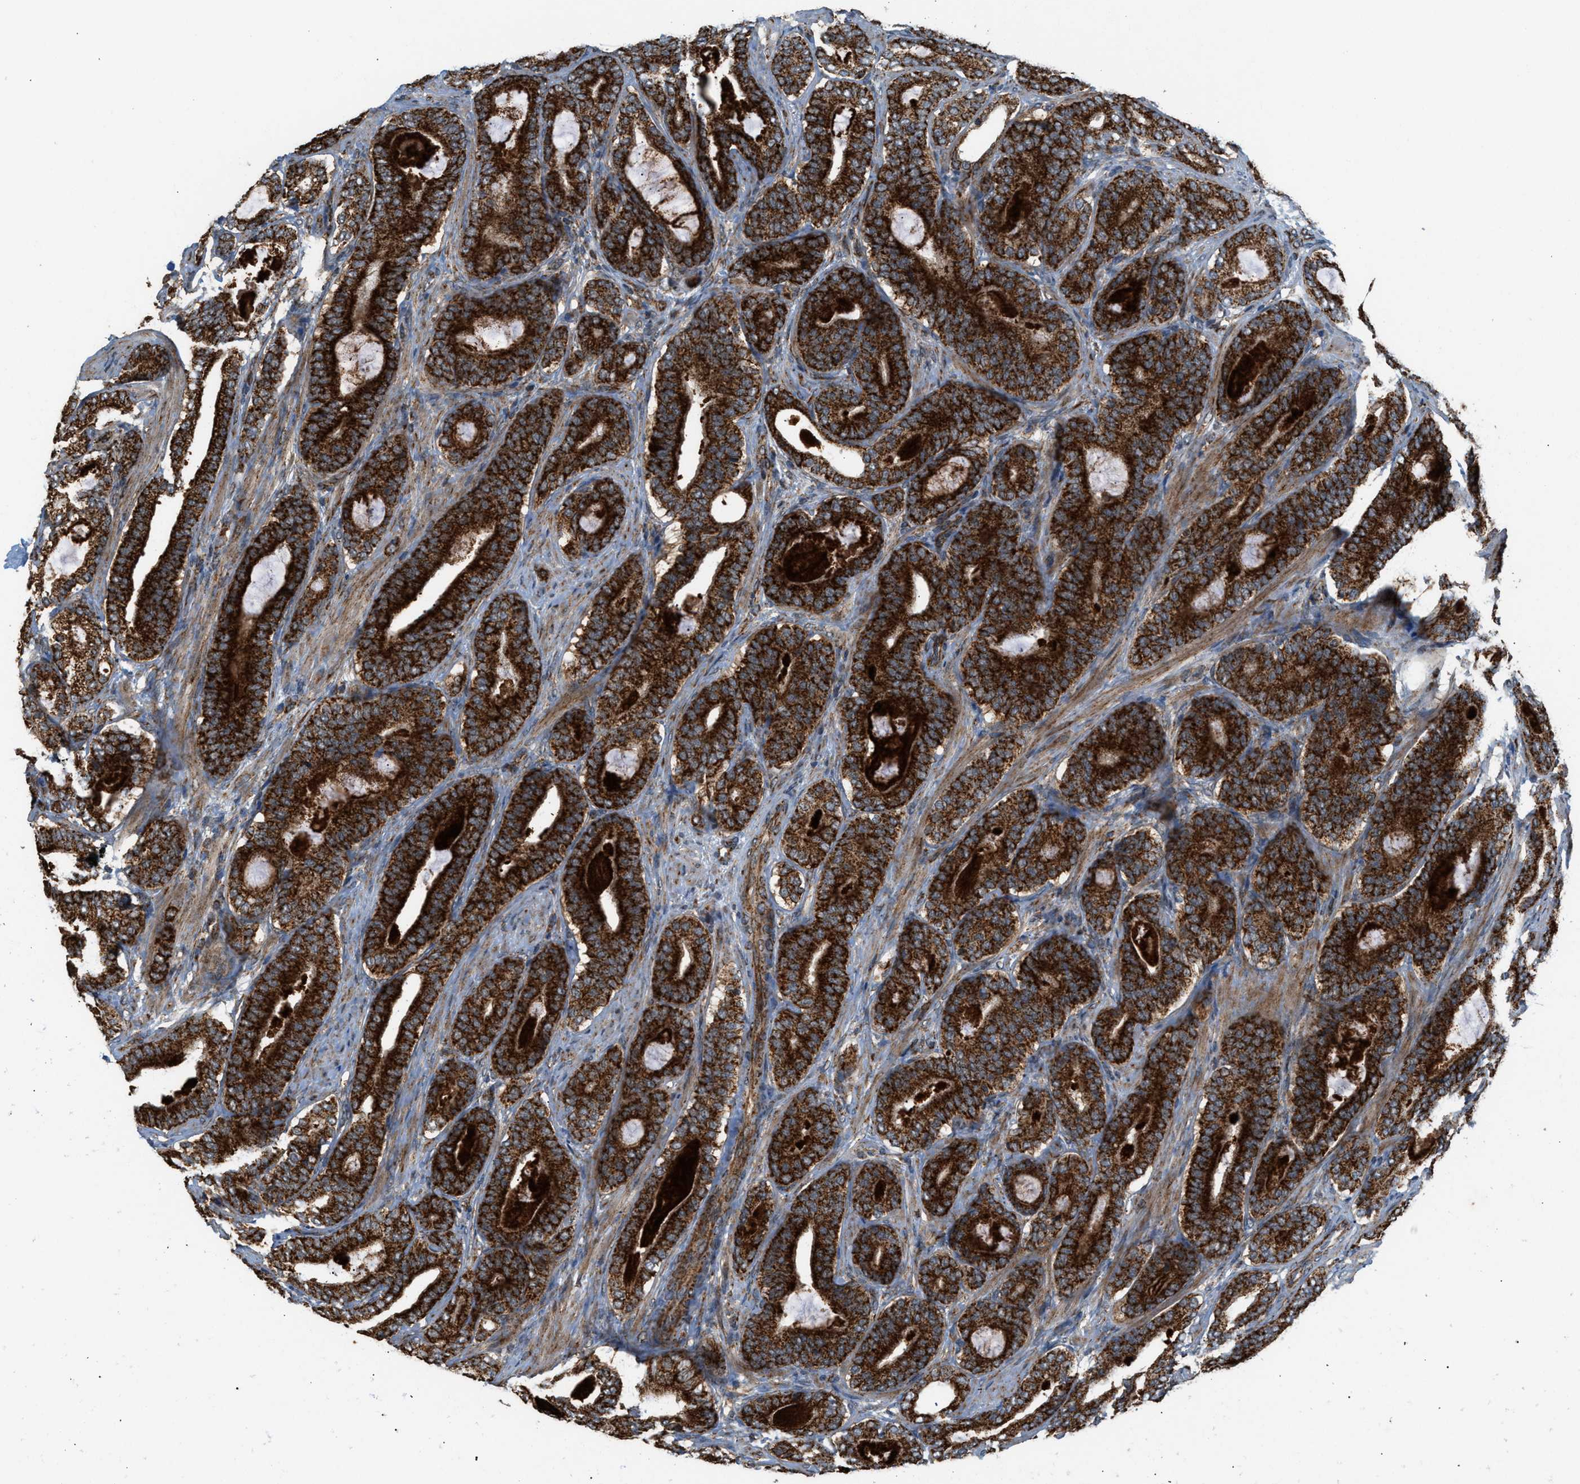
{"staining": {"intensity": "strong", "quantity": ">75%", "location": "cytoplasmic/membranous"}, "tissue": "prostate cancer", "cell_type": "Tumor cells", "image_type": "cancer", "snomed": [{"axis": "morphology", "description": "Adenocarcinoma, High grade"}, {"axis": "topography", "description": "Prostate"}], "caption": "The image reveals staining of prostate high-grade adenocarcinoma, revealing strong cytoplasmic/membranous protein expression (brown color) within tumor cells. Immunohistochemistry stains the protein in brown and the nuclei are stained blue.", "gene": "SGSM2", "patient": {"sex": "male", "age": 60}}